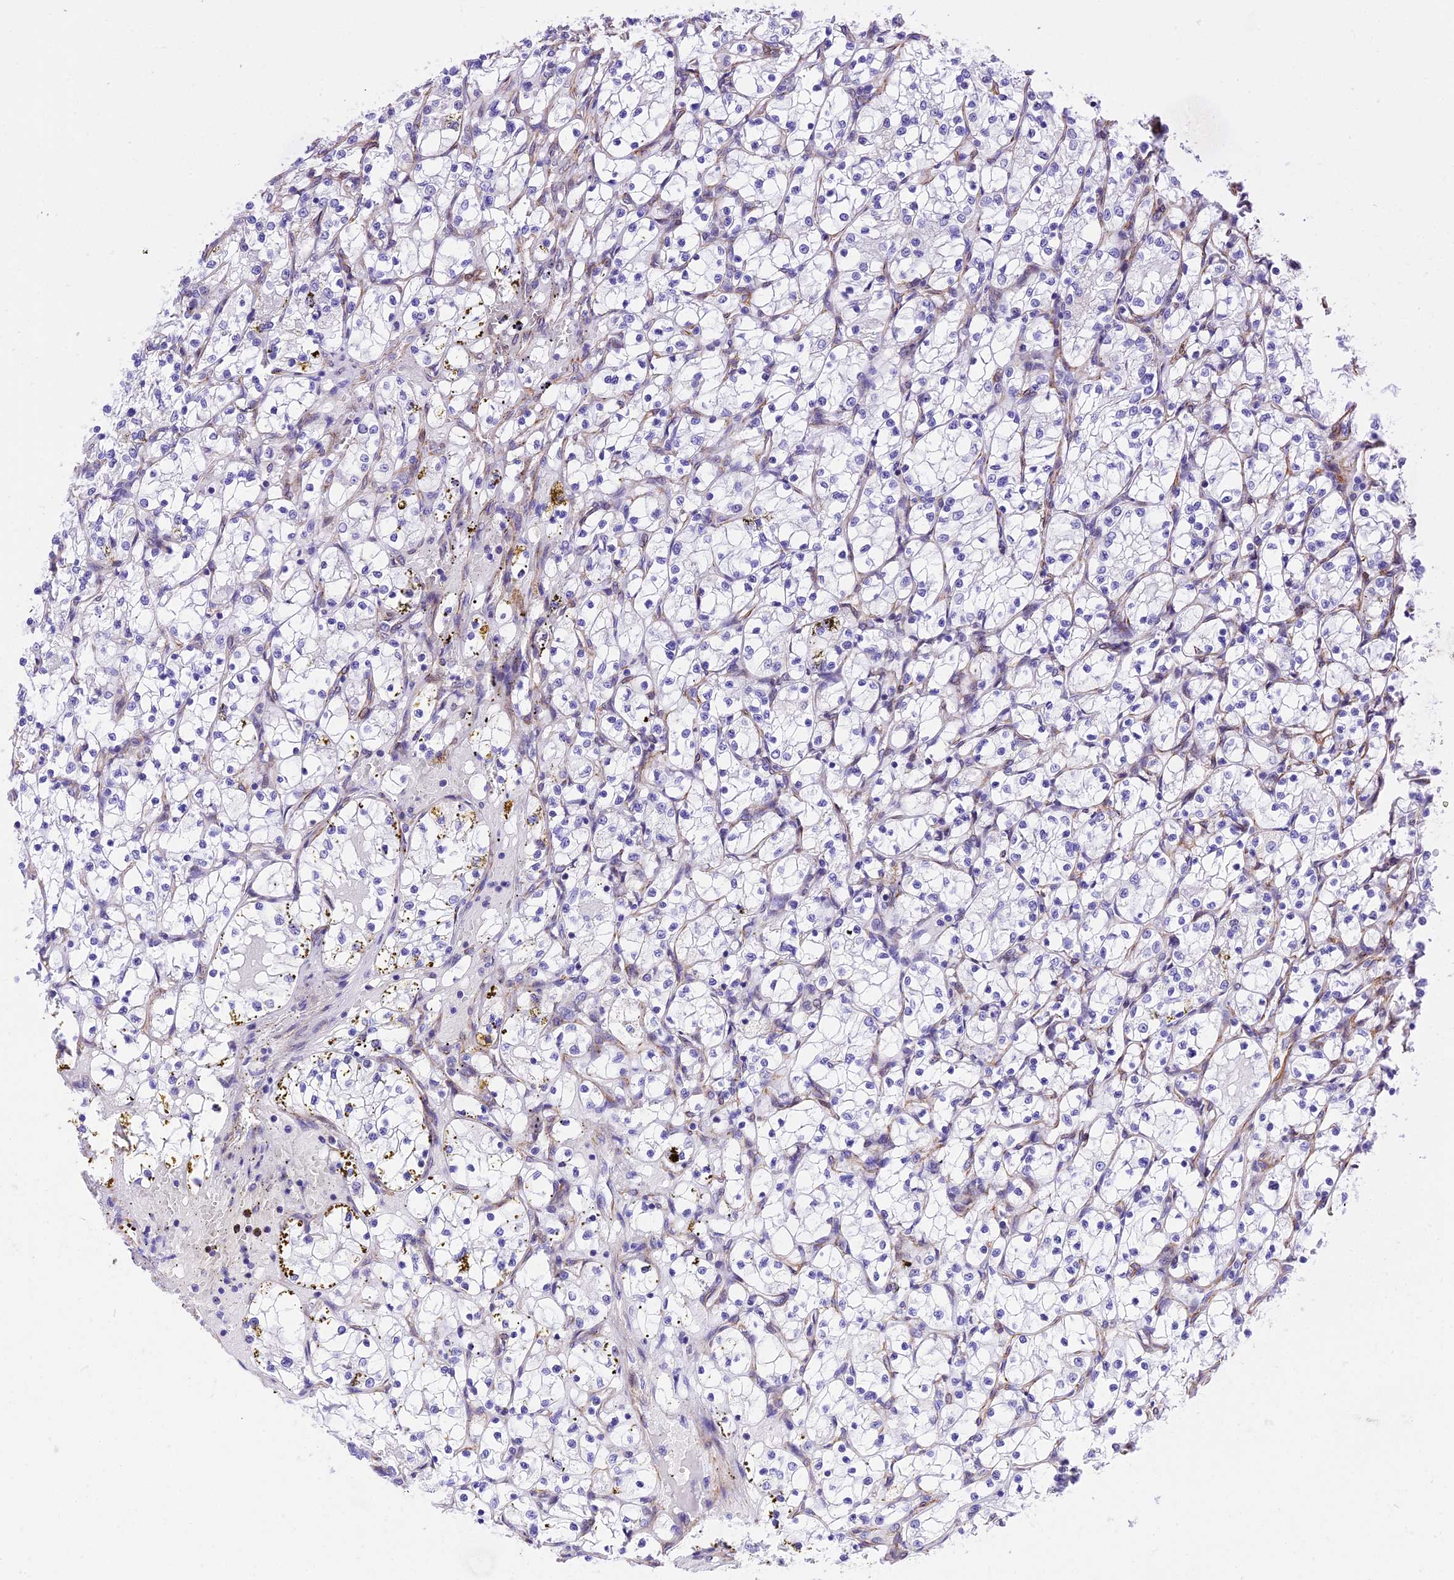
{"staining": {"intensity": "negative", "quantity": "none", "location": "none"}, "tissue": "renal cancer", "cell_type": "Tumor cells", "image_type": "cancer", "snomed": [{"axis": "morphology", "description": "Adenocarcinoma, NOS"}, {"axis": "topography", "description": "Kidney"}], "caption": "DAB immunohistochemical staining of human renal adenocarcinoma reveals no significant staining in tumor cells.", "gene": "R3HDM4", "patient": {"sex": "female", "age": 69}}